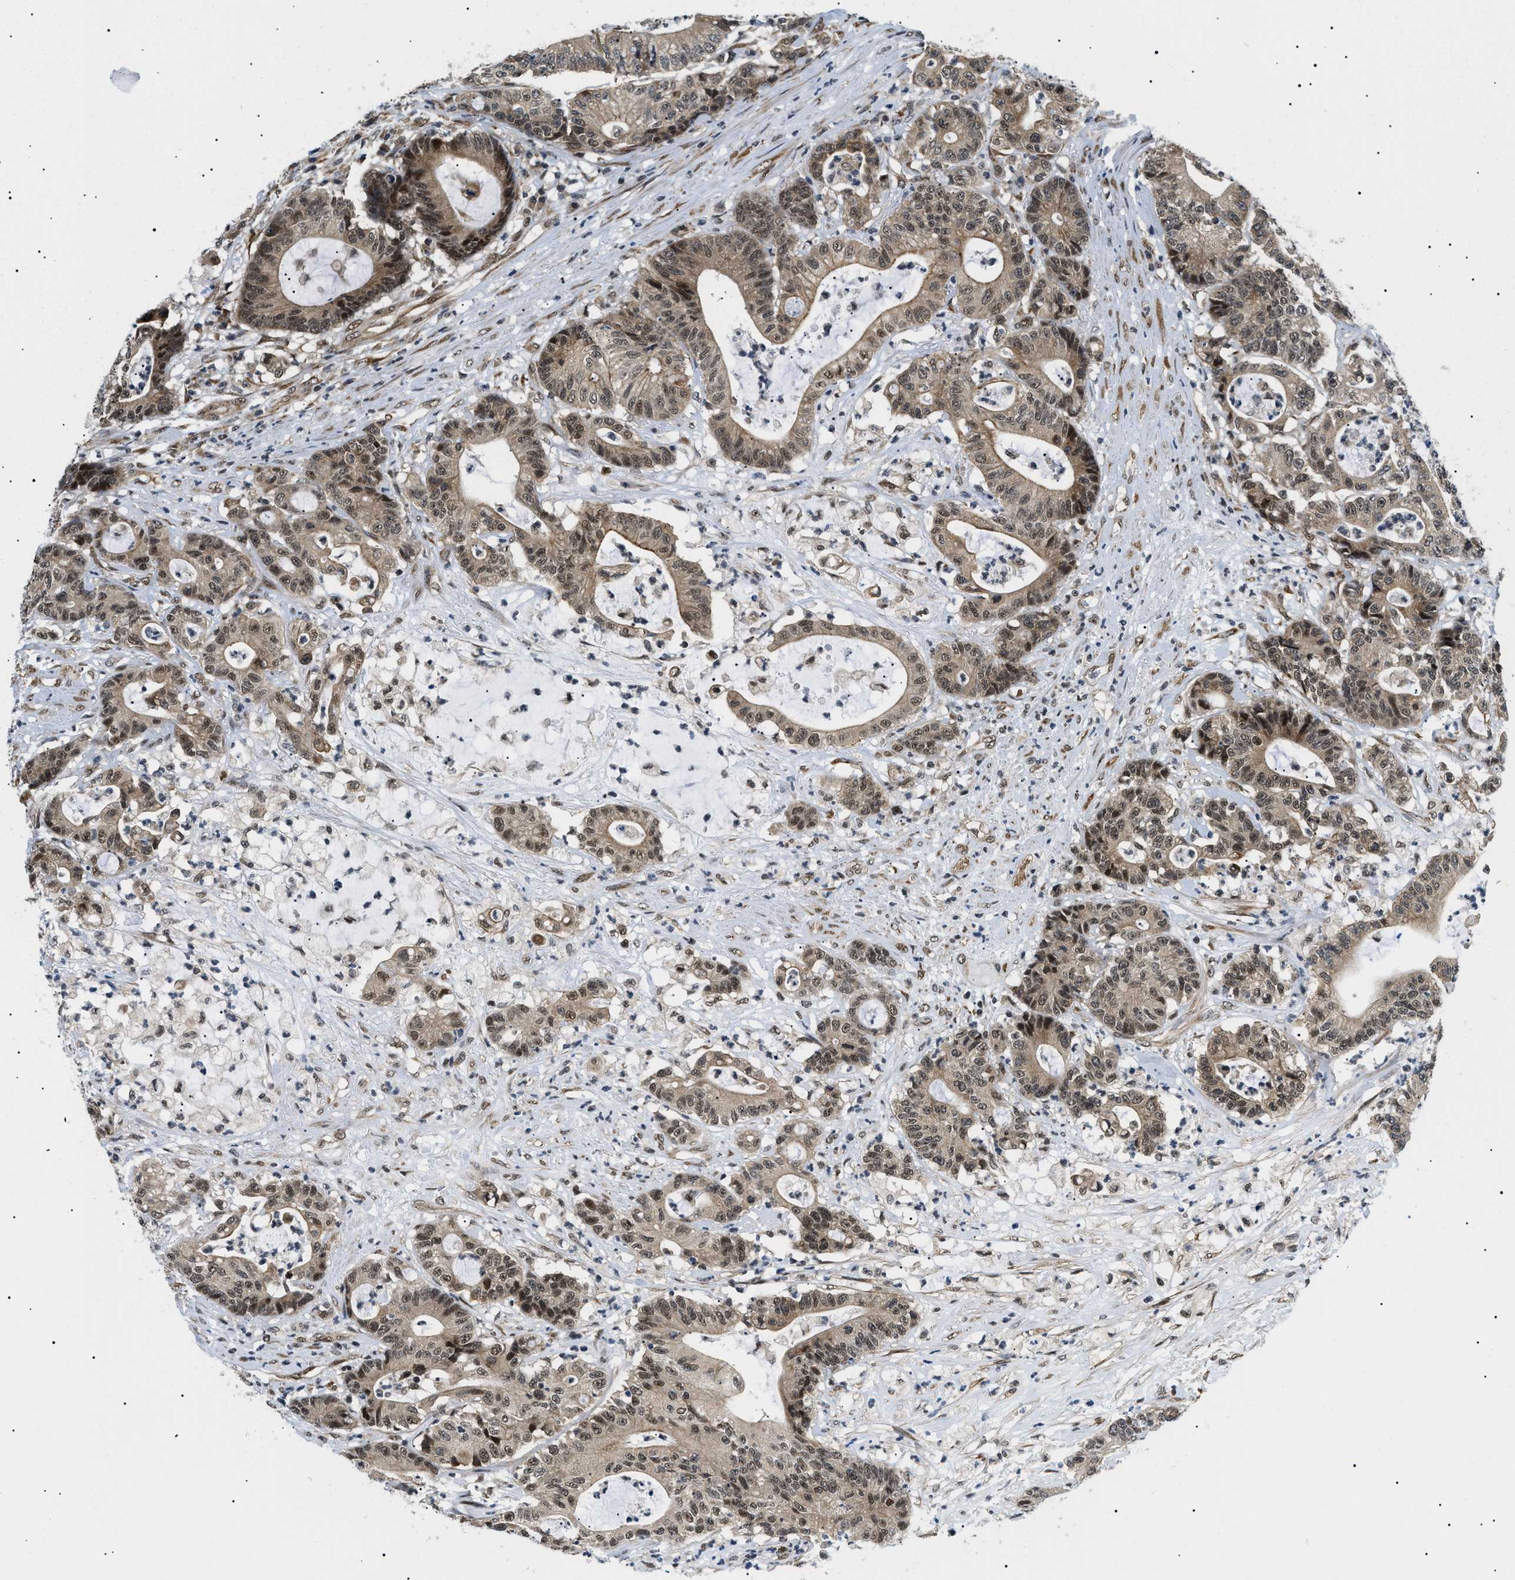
{"staining": {"intensity": "moderate", "quantity": ">75%", "location": "cytoplasmic/membranous,nuclear"}, "tissue": "colorectal cancer", "cell_type": "Tumor cells", "image_type": "cancer", "snomed": [{"axis": "morphology", "description": "Adenocarcinoma, NOS"}, {"axis": "topography", "description": "Colon"}], "caption": "Immunohistochemistry (DAB) staining of colorectal cancer reveals moderate cytoplasmic/membranous and nuclear protein staining in approximately >75% of tumor cells.", "gene": "CWC25", "patient": {"sex": "female", "age": 84}}